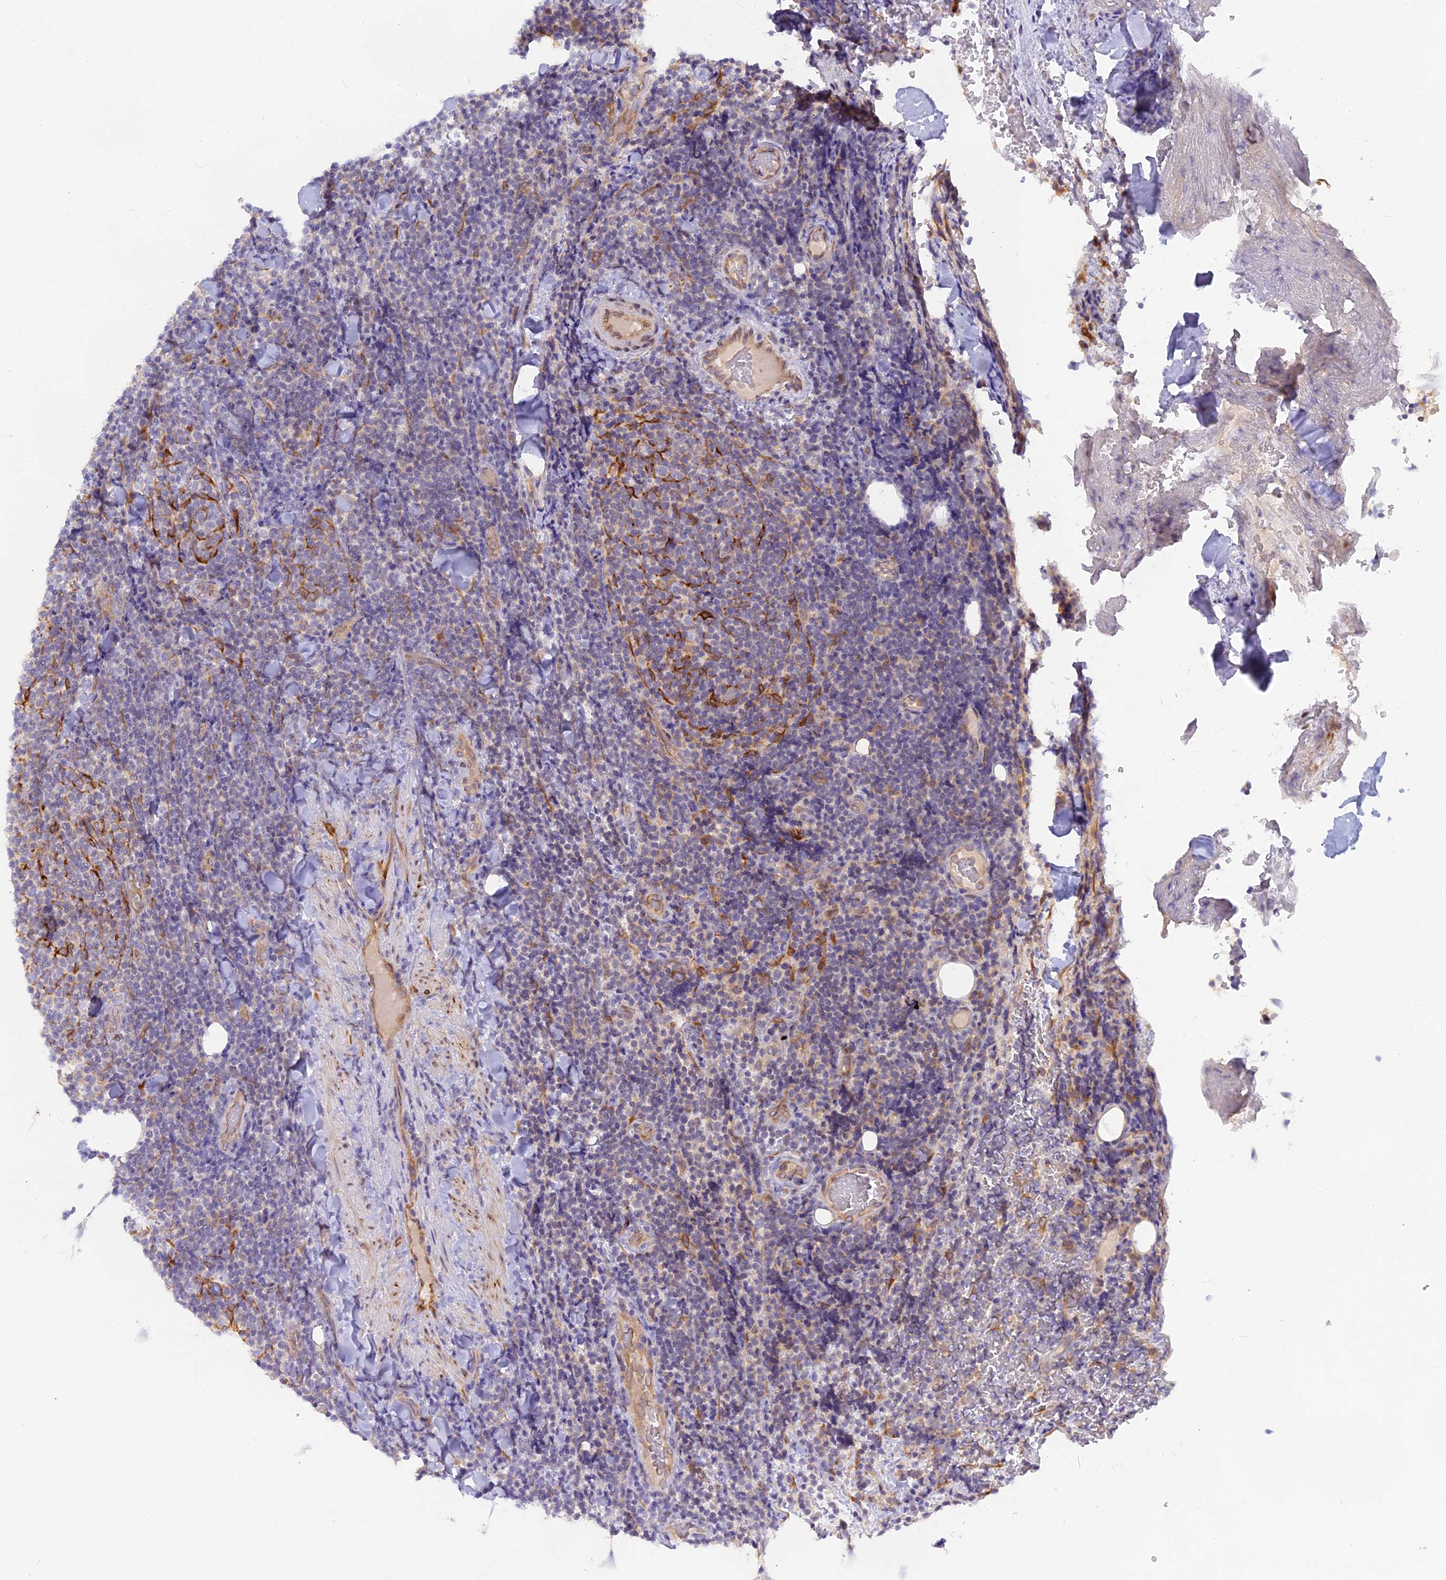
{"staining": {"intensity": "negative", "quantity": "none", "location": "none"}, "tissue": "lymphoma", "cell_type": "Tumor cells", "image_type": "cancer", "snomed": [{"axis": "morphology", "description": "Malignant lymphoma, non-Hodgkin's type, Low grade"}, {"axis": "topography", "description": "Lymph node"}], "caption": "This is a image of immunohistochemistry (IHC) staining of malignant lymphoma, non-Hodgkin's type (low-grade), which shows no positivity in tumor cells. The staining is performed using DAB brown chromogen with nuclei counter-stained in using hematoxylin.", "gene": "TLCD1", "patient": {"sex": "male", "age": 66}}